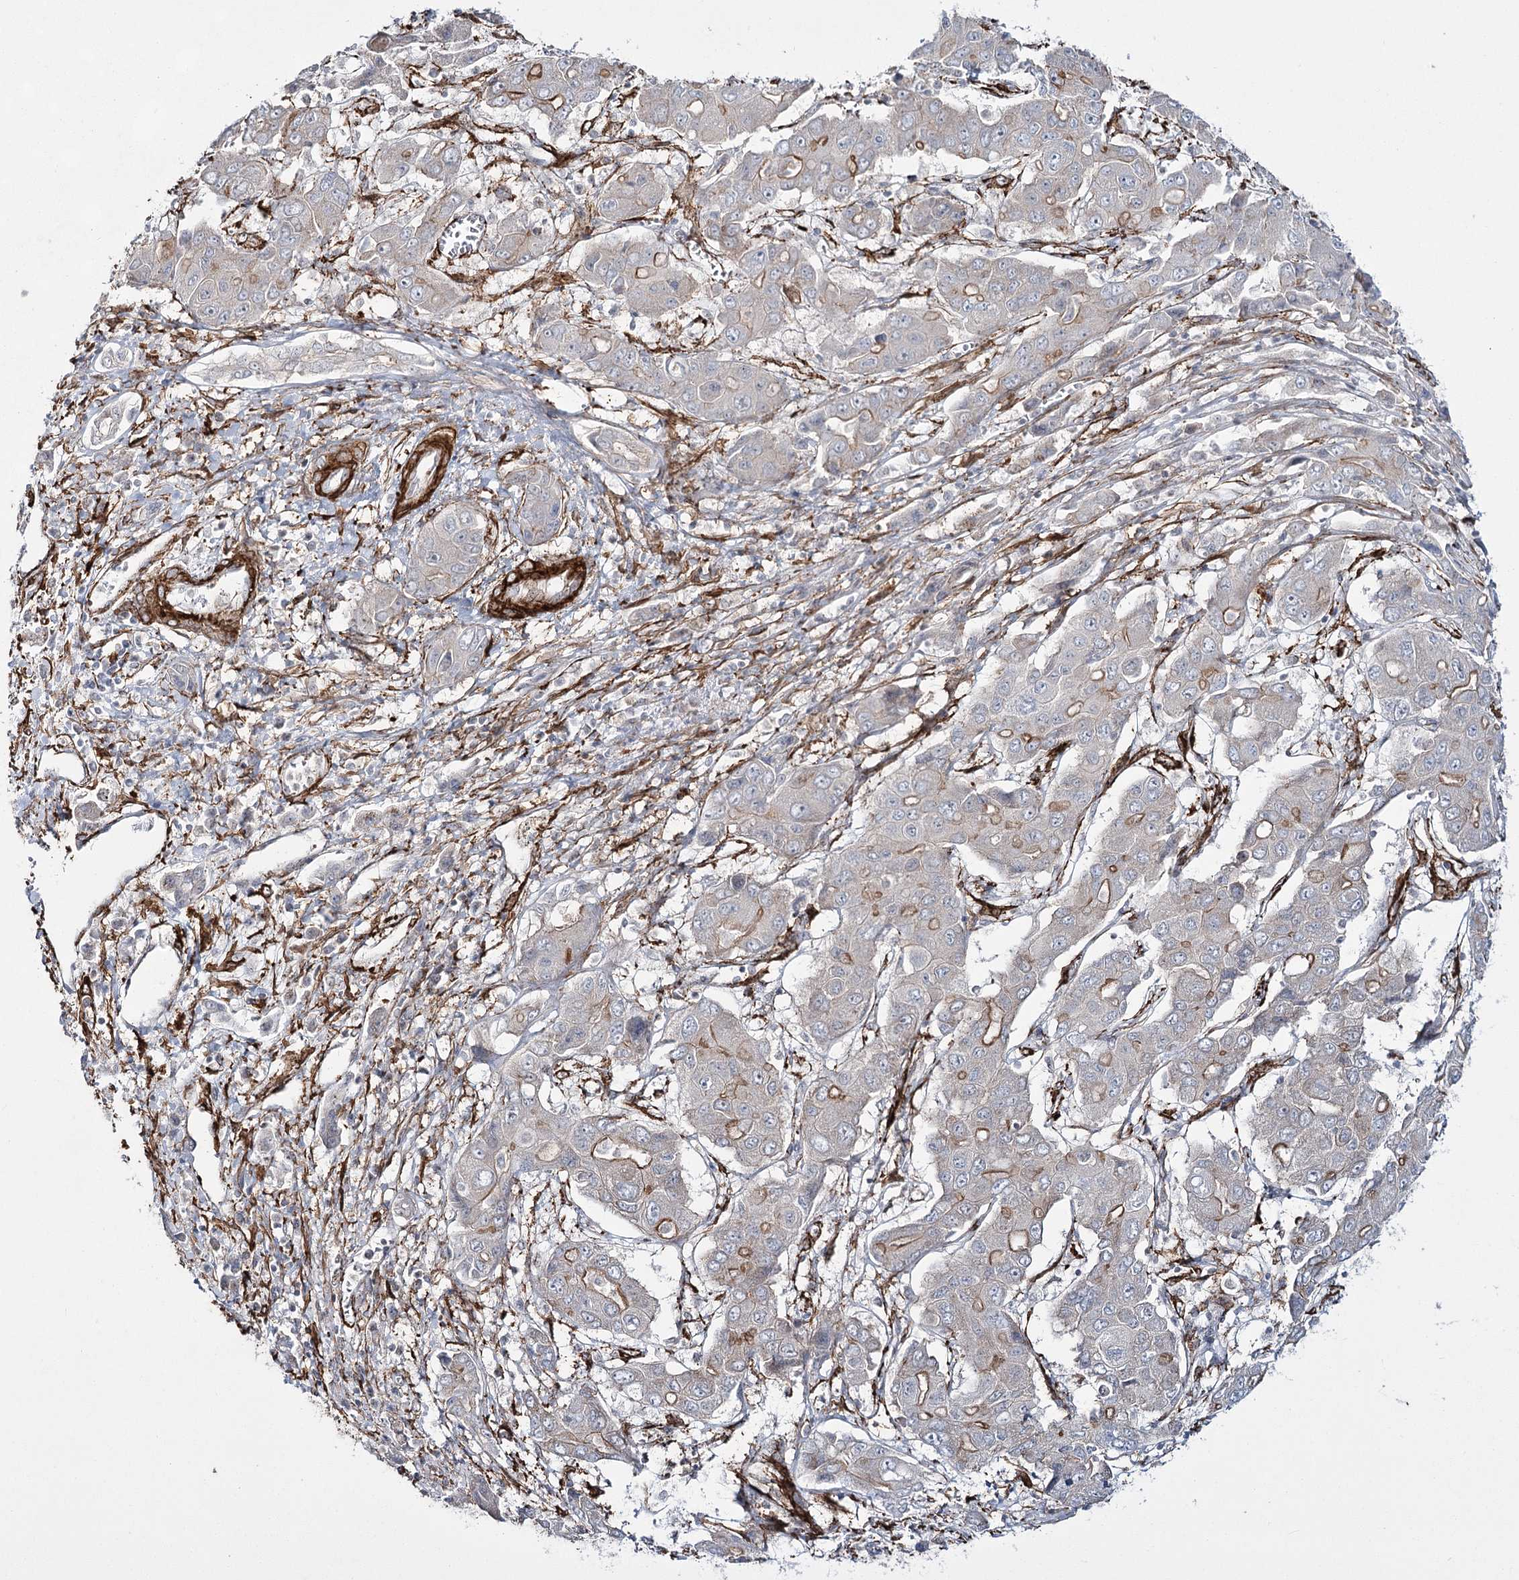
{"staining": {"intensity": "moderate", "quantity": "<25%", "location": "cytoplasmic/membranous"}, "tissue": "liver cancer", "cell_type": "Tumor cells", "image_type": "cancer", "snomed": [{"axis": "morphology", "description": "Cholangiocarcinoma"}, {"axis": "topography", "description": "Liver"}], "caption": "Immunohistochemistry (DAB (3,3'-diaminobenzidine)) staining of liver cancer (cholangiocarcinoma) shows moderate cytoplasmic/membranous protein positivity in approximately <25% of tumor cells.", "gene": "CWF19L1", "patient": {"sex": "male", "age": 67}}